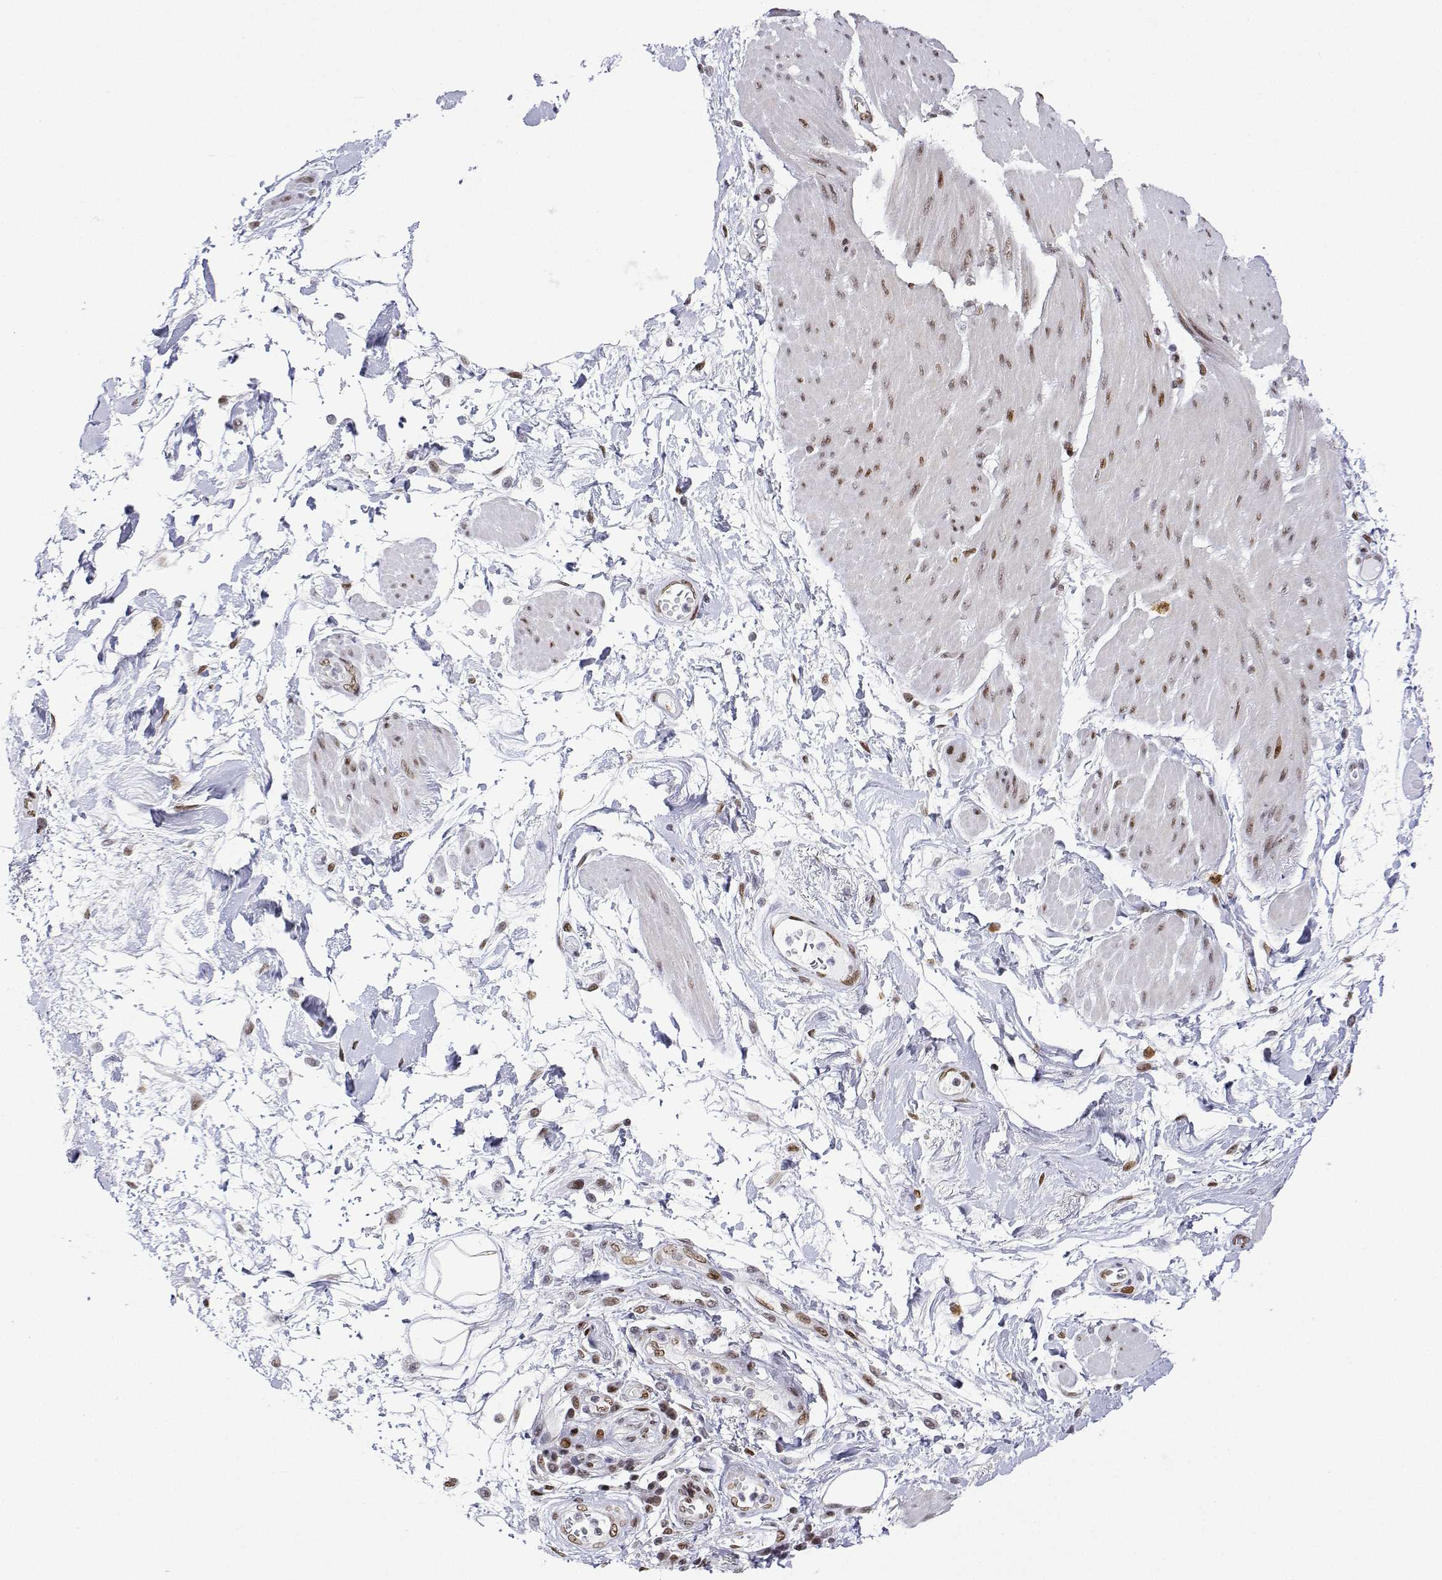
{"staining": {"intensity": "moderate", "quantity": "<25%", "location": "nuclear"}, "tissue": "adipose tissue", "cell_type": "Adipocytes", "image_type": "normal", "snomed": [{"axis": "morphology", "description": "Normal tissue, NOS"}, {"axis": "topography", "description": "Urinary bladder"}, {"axis": "topography", "description": "Peripheral nerve tissue"}], "caption": "A micrograph showing moderate nuclear expression in approximately <25% of adipocytes in normal adipose tissue, as visualized by brown immunohistochemical staining.", "gene": "XPC", "patient": {"sex": "female", "age": 60}}